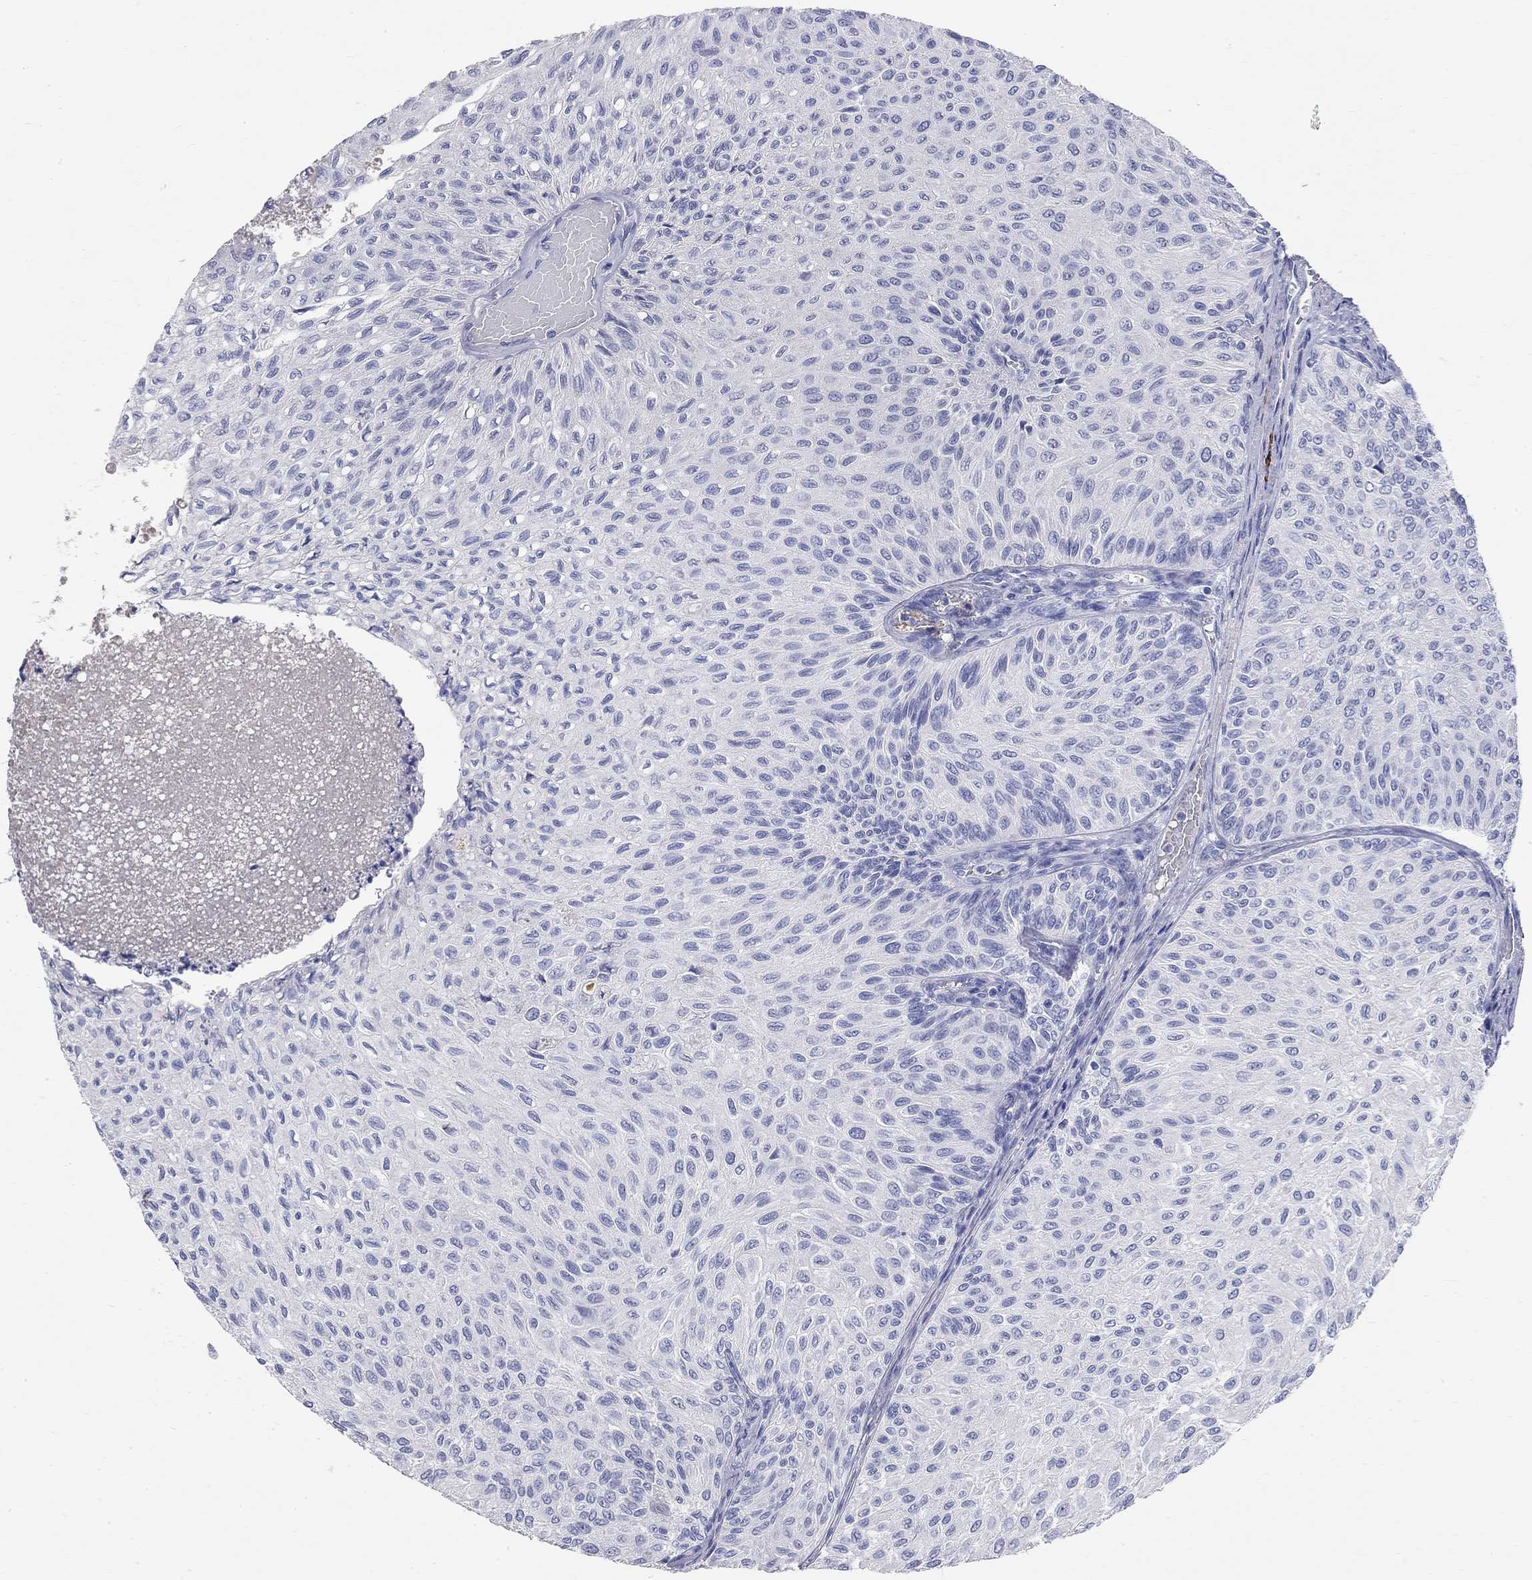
{"staining": {"intensity": "negative", "quantity": "none", "location": "none"}, "tissue": "urothelial cancer", "cell_type": "Tumor cells", "image_type": "cancer", "snomed": [{"axis": "morphology", "description": "Urothelial carcinoma, Low grade"}, {"axis": "topography", "description": "Urinary bladder"}], "caption": "This is an IHC photomicrograph of low-grade urothelial carcinoma. There is no expression in tumor cells.", "gene": "PHOX2B", "patient": {"sex": "male", "age": 78}}